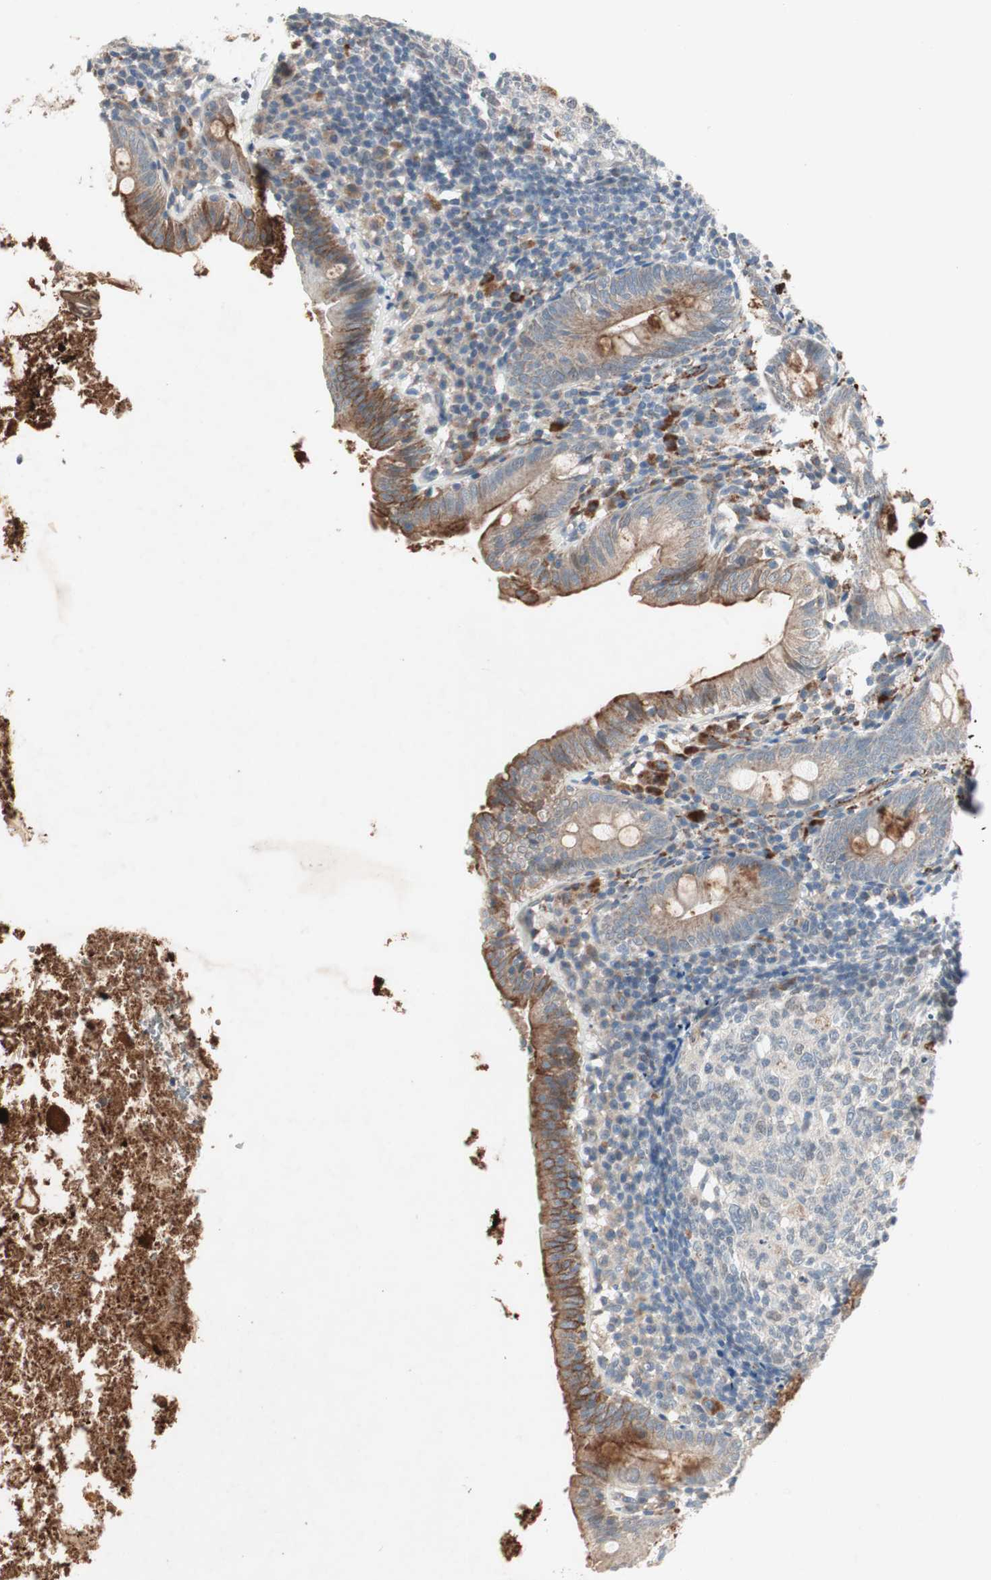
{"staining": {"intensity": "moderate", "quantity": "25%-75%", "location": "cytoplasmic/membranous"}, "tissue": "appendix", "cell_type": "Glandular cells", "image_type": "normal", "snomed": [{"axis": "morphology", "description": "Normal tissue, NOS"}, {"axis": "topography", "description": "Appendix"}], "caption": "Immunohistochemical staining of benign appendix shows moderate cytoplasmic/membranous protein positivity in about 25%-75% of glandular cells. (DAB (3,3'-diaminobenzidine) IHC with brightfield microscopy, high magnification).", "gene": "FGFR4", "patient": {"sex": "female", "age": 10}}